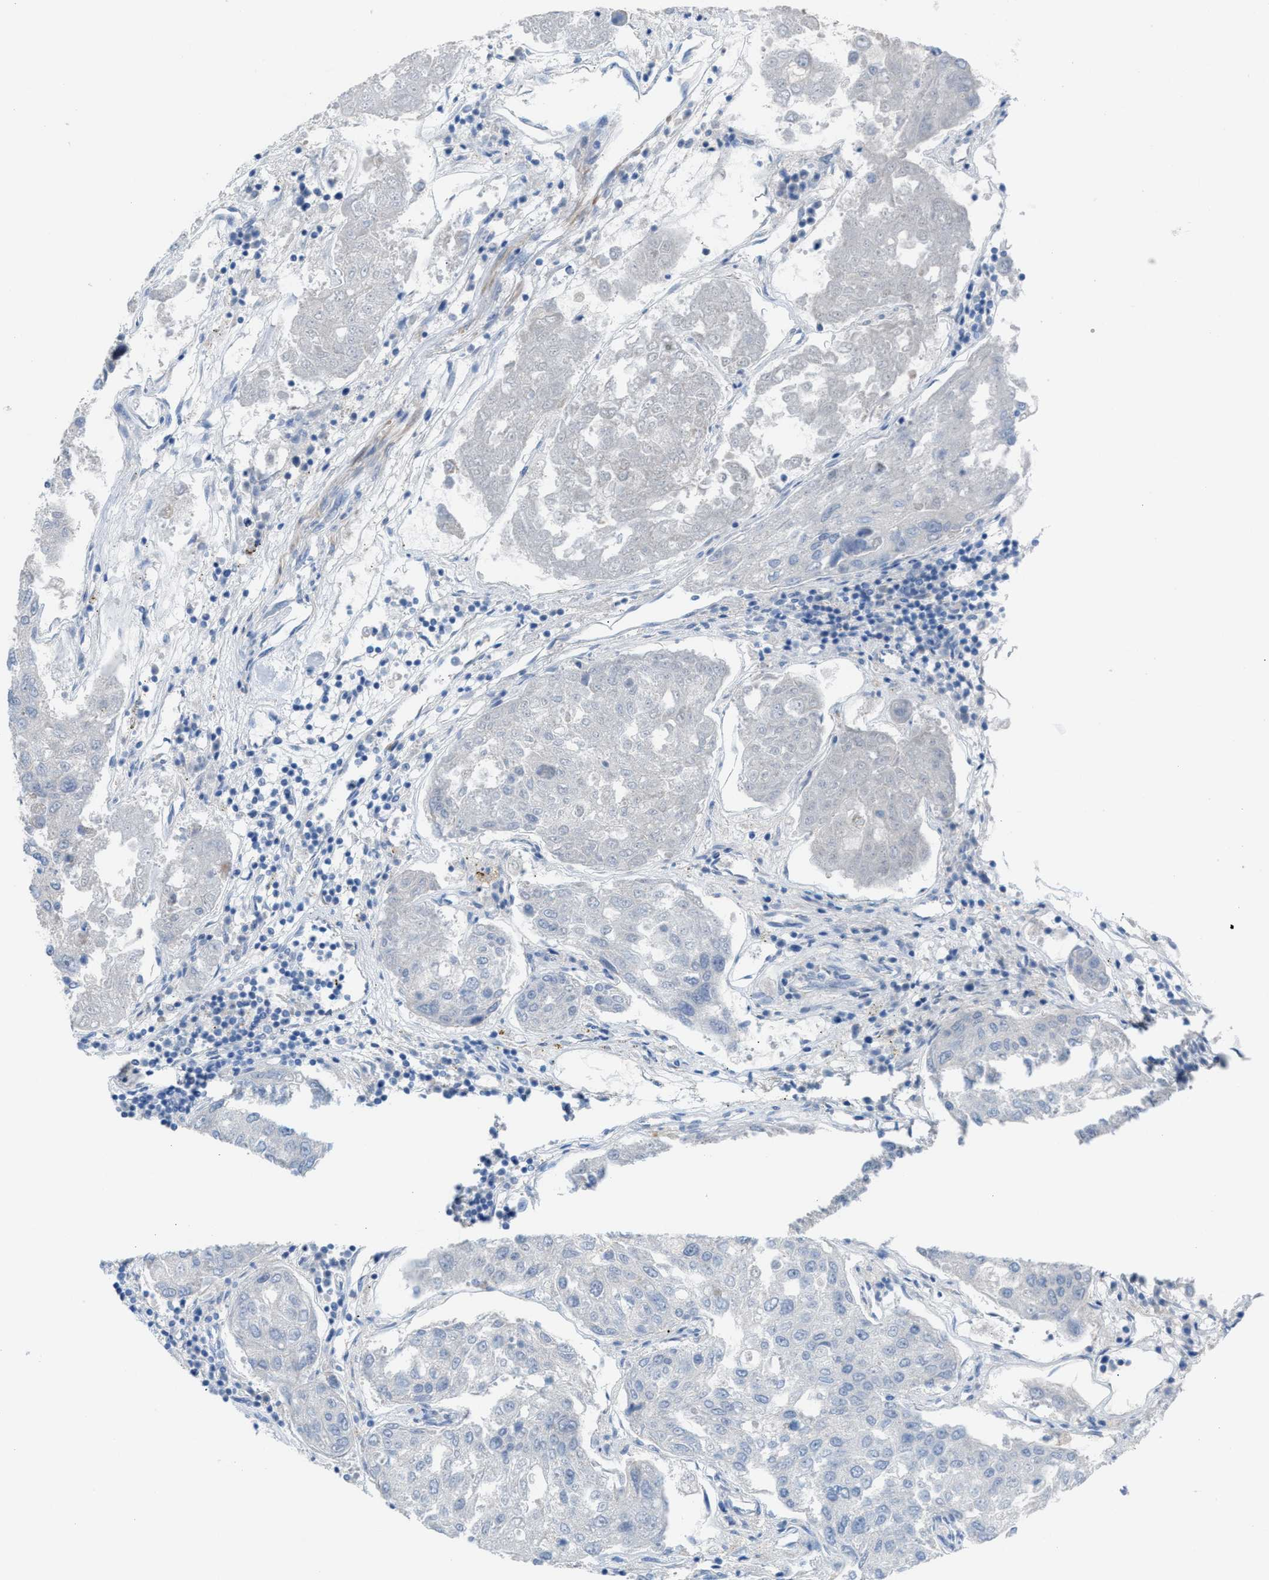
{"staining": {"intensity": "negative", "quantity": "none", "location": "none"}, "tissue": "urothelial cancer", "cell_type": "Tumor cells", "image_type": "cancer", "snomed": [{"axis": "morphology", "description": "Urothelial carcinoma, High grade"}, {"axis": "topography", "description": "Lymph node"}, {"axis": "topography", "description": "Urinary bladder"}], "caption": "DAB (3,3'-diaminobenzidine) immunohistochemical staining of urothelial cancer shows no significant expression in tumor cells.", "gene": "ASPA", "patient": {"sex": "male", "age": 51}}